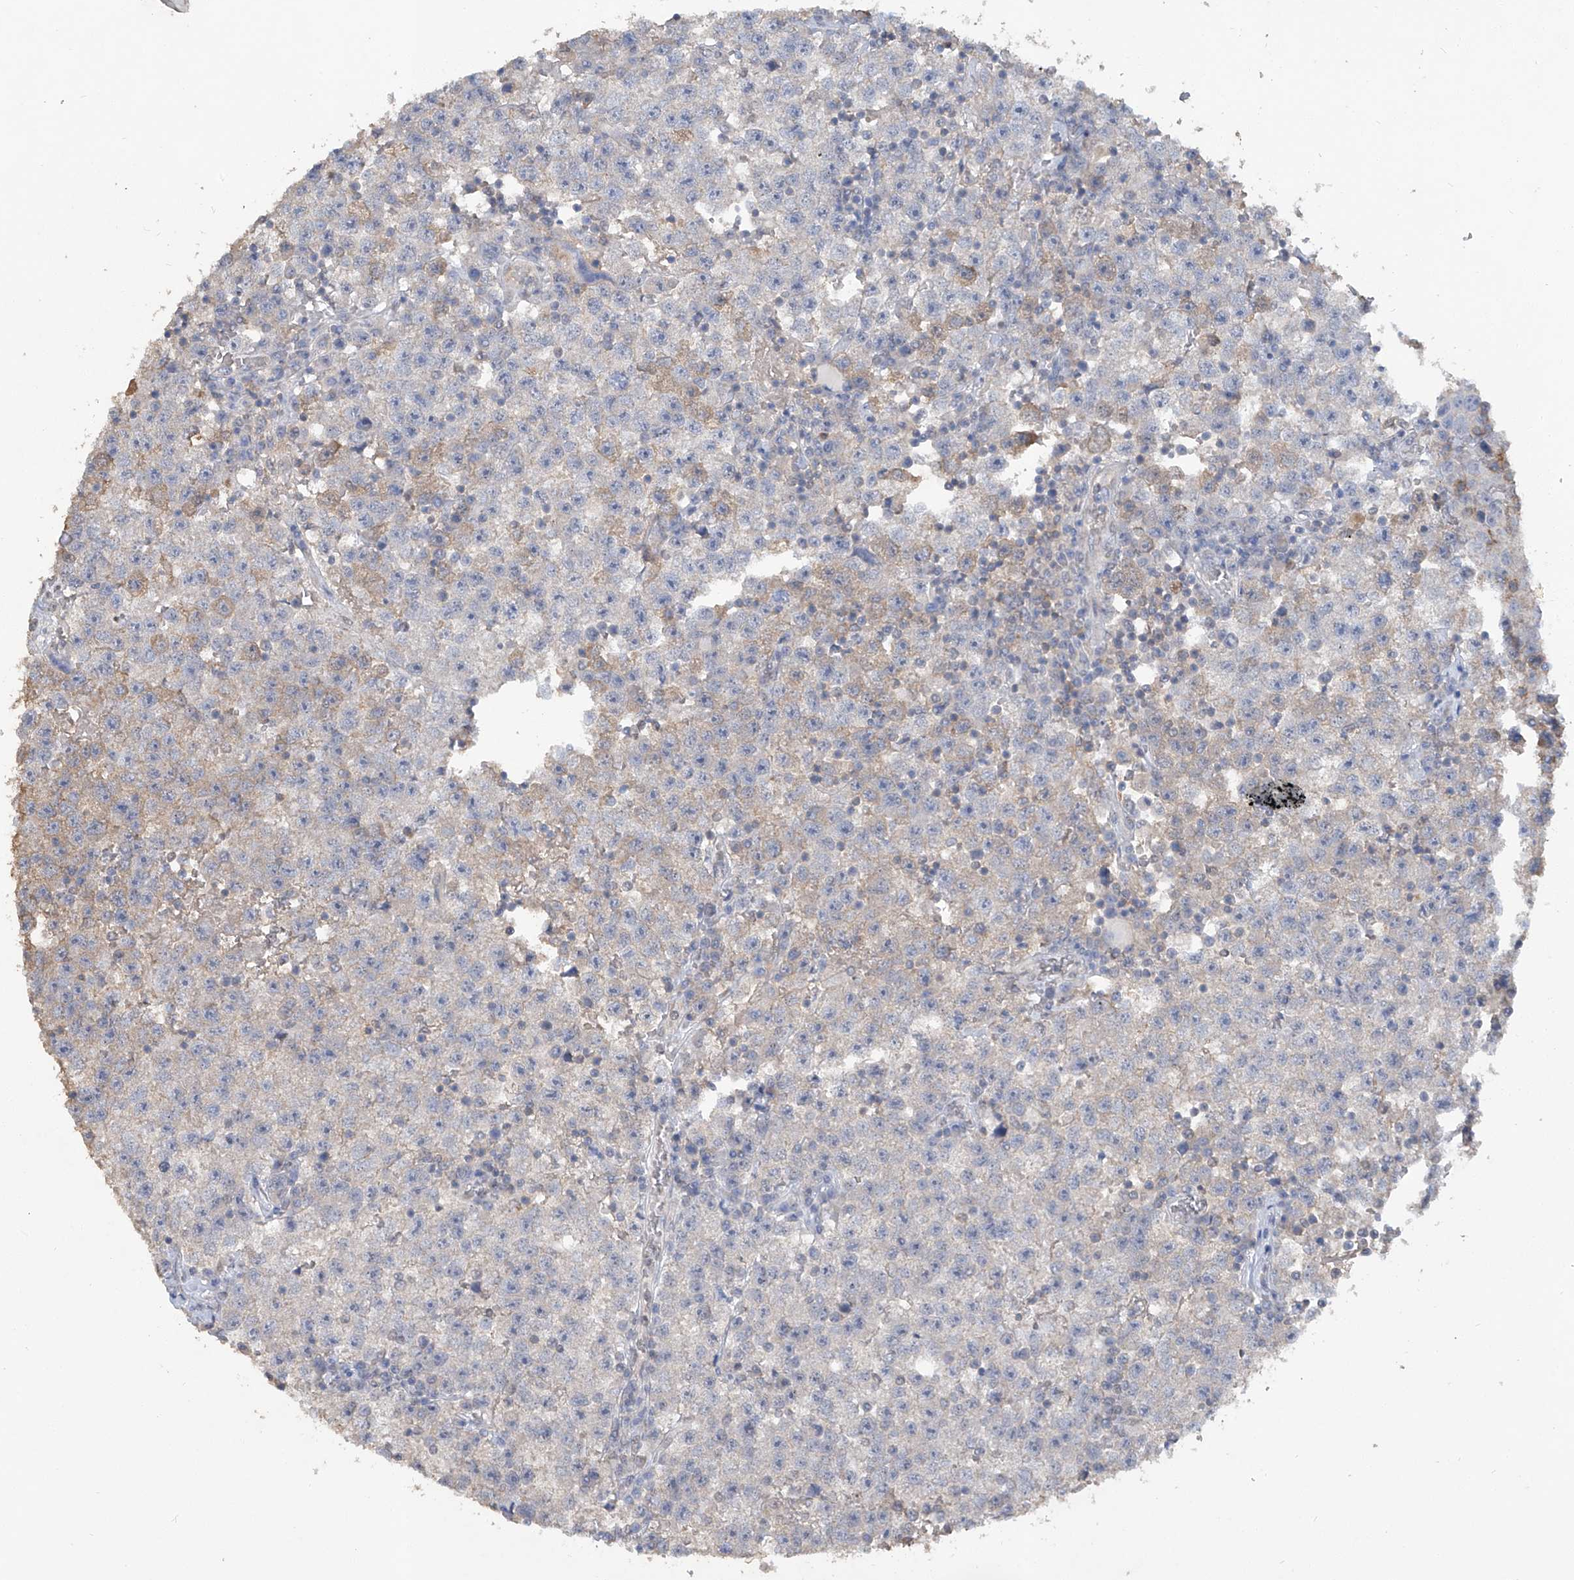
{"staining": {"intensity": "negative", "quantity": "none", "location": "none"}, "tissue": "testis cancer", "cell_type": "Tumor cells", "image_type": "cancer", "snomed": [{"axis": "morphology", "description": "Seminoma, NOS"}, {"axis": "topography", "description": "Testis"}], "caption": "Photomicrograph shows no protein staining in tumor cells of testis seminoma tissue. Nuclei are stained in blue.", "gene": "HAS3", "patient": {"sex": "male", "age": 22}}